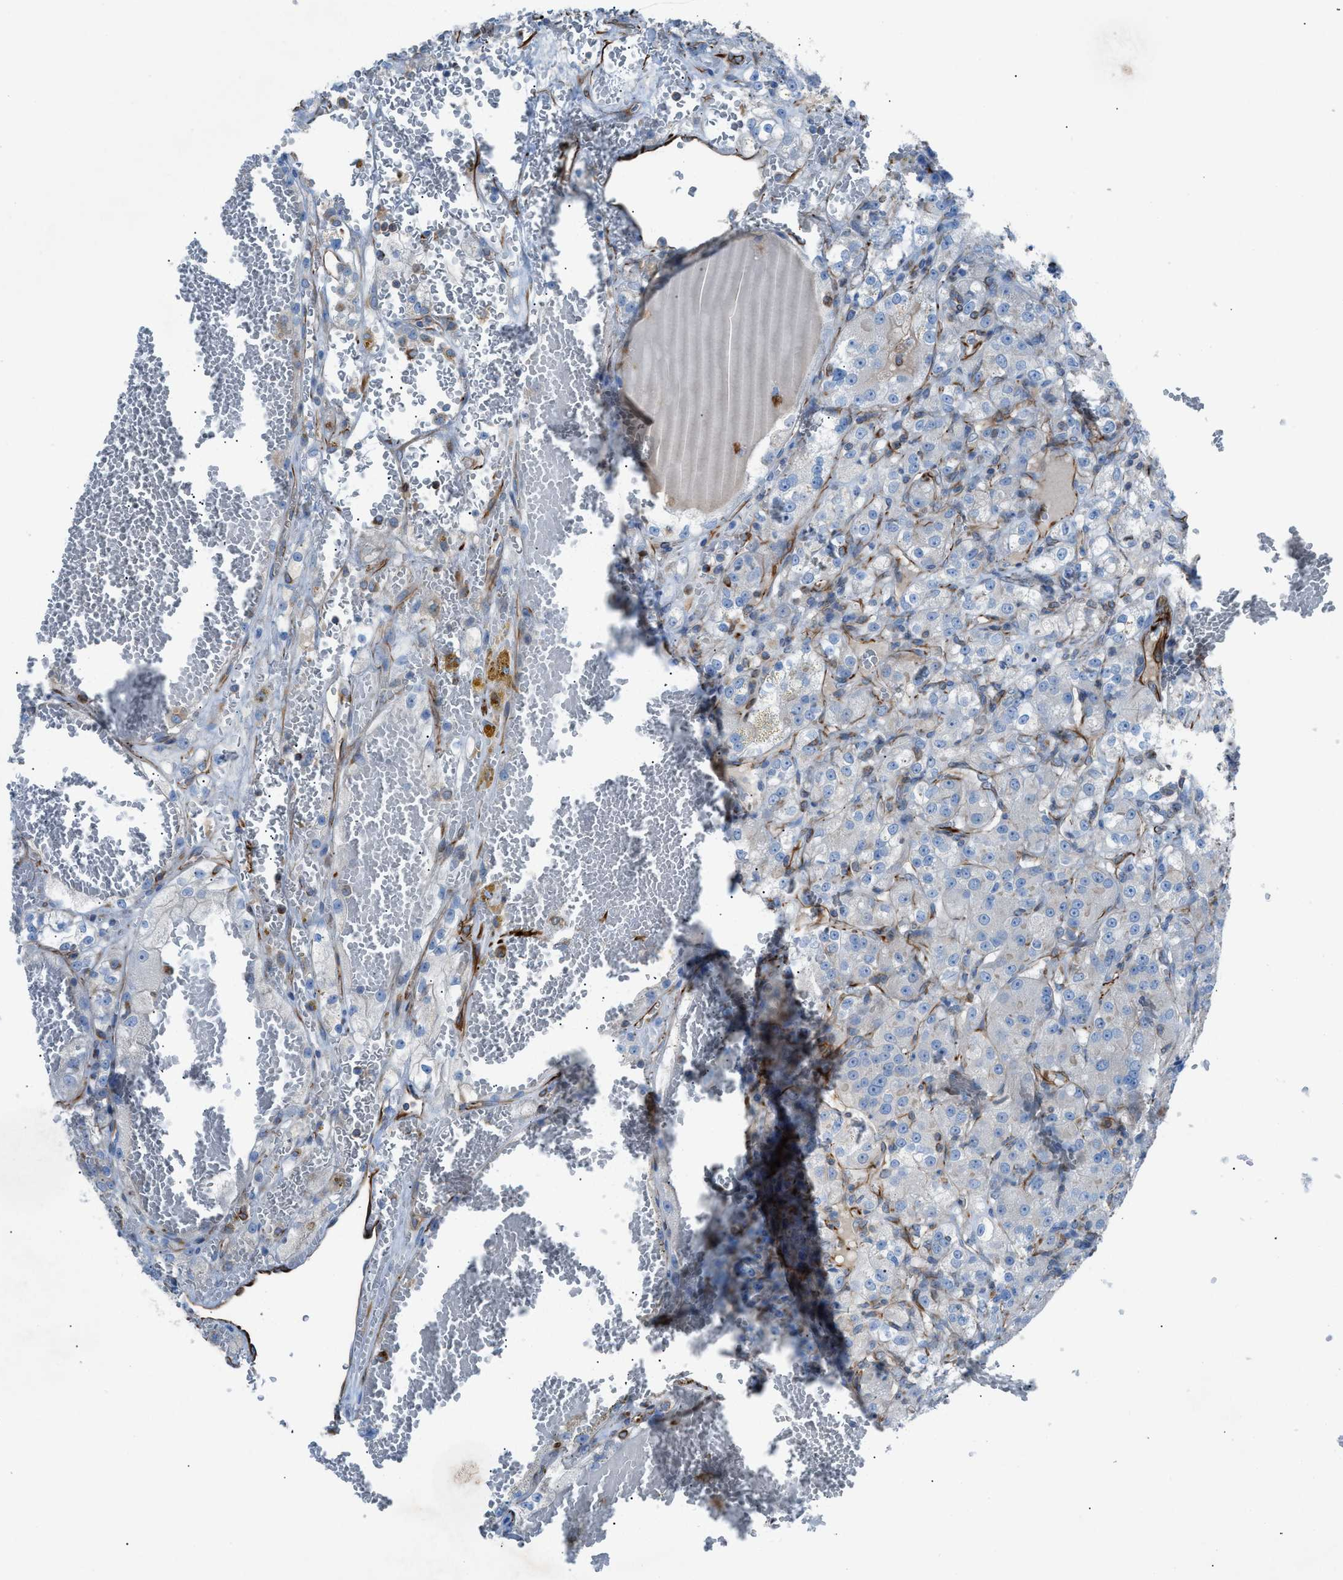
{"staining": {"intensity": "negative", "quantity": "none", "location": "none"}, "tissue": "renal cancer", "cell_type": "Tumor cells", "image_type": "cancer", "snomed": [{"axis": "morphology", "description": "Normal tissue, NOS"}, {"axis": "morphology", "description": "Adenocarcinoma, NOS"}, {"axis": "topography", "description": "Kidney"}], "caption": "Protein analysis of renal cancer (adenocarcinoma) shows no significant positivity in tumor cells.", "gene": "CABP7", "patient": {"sex": "male", "age": 61}}